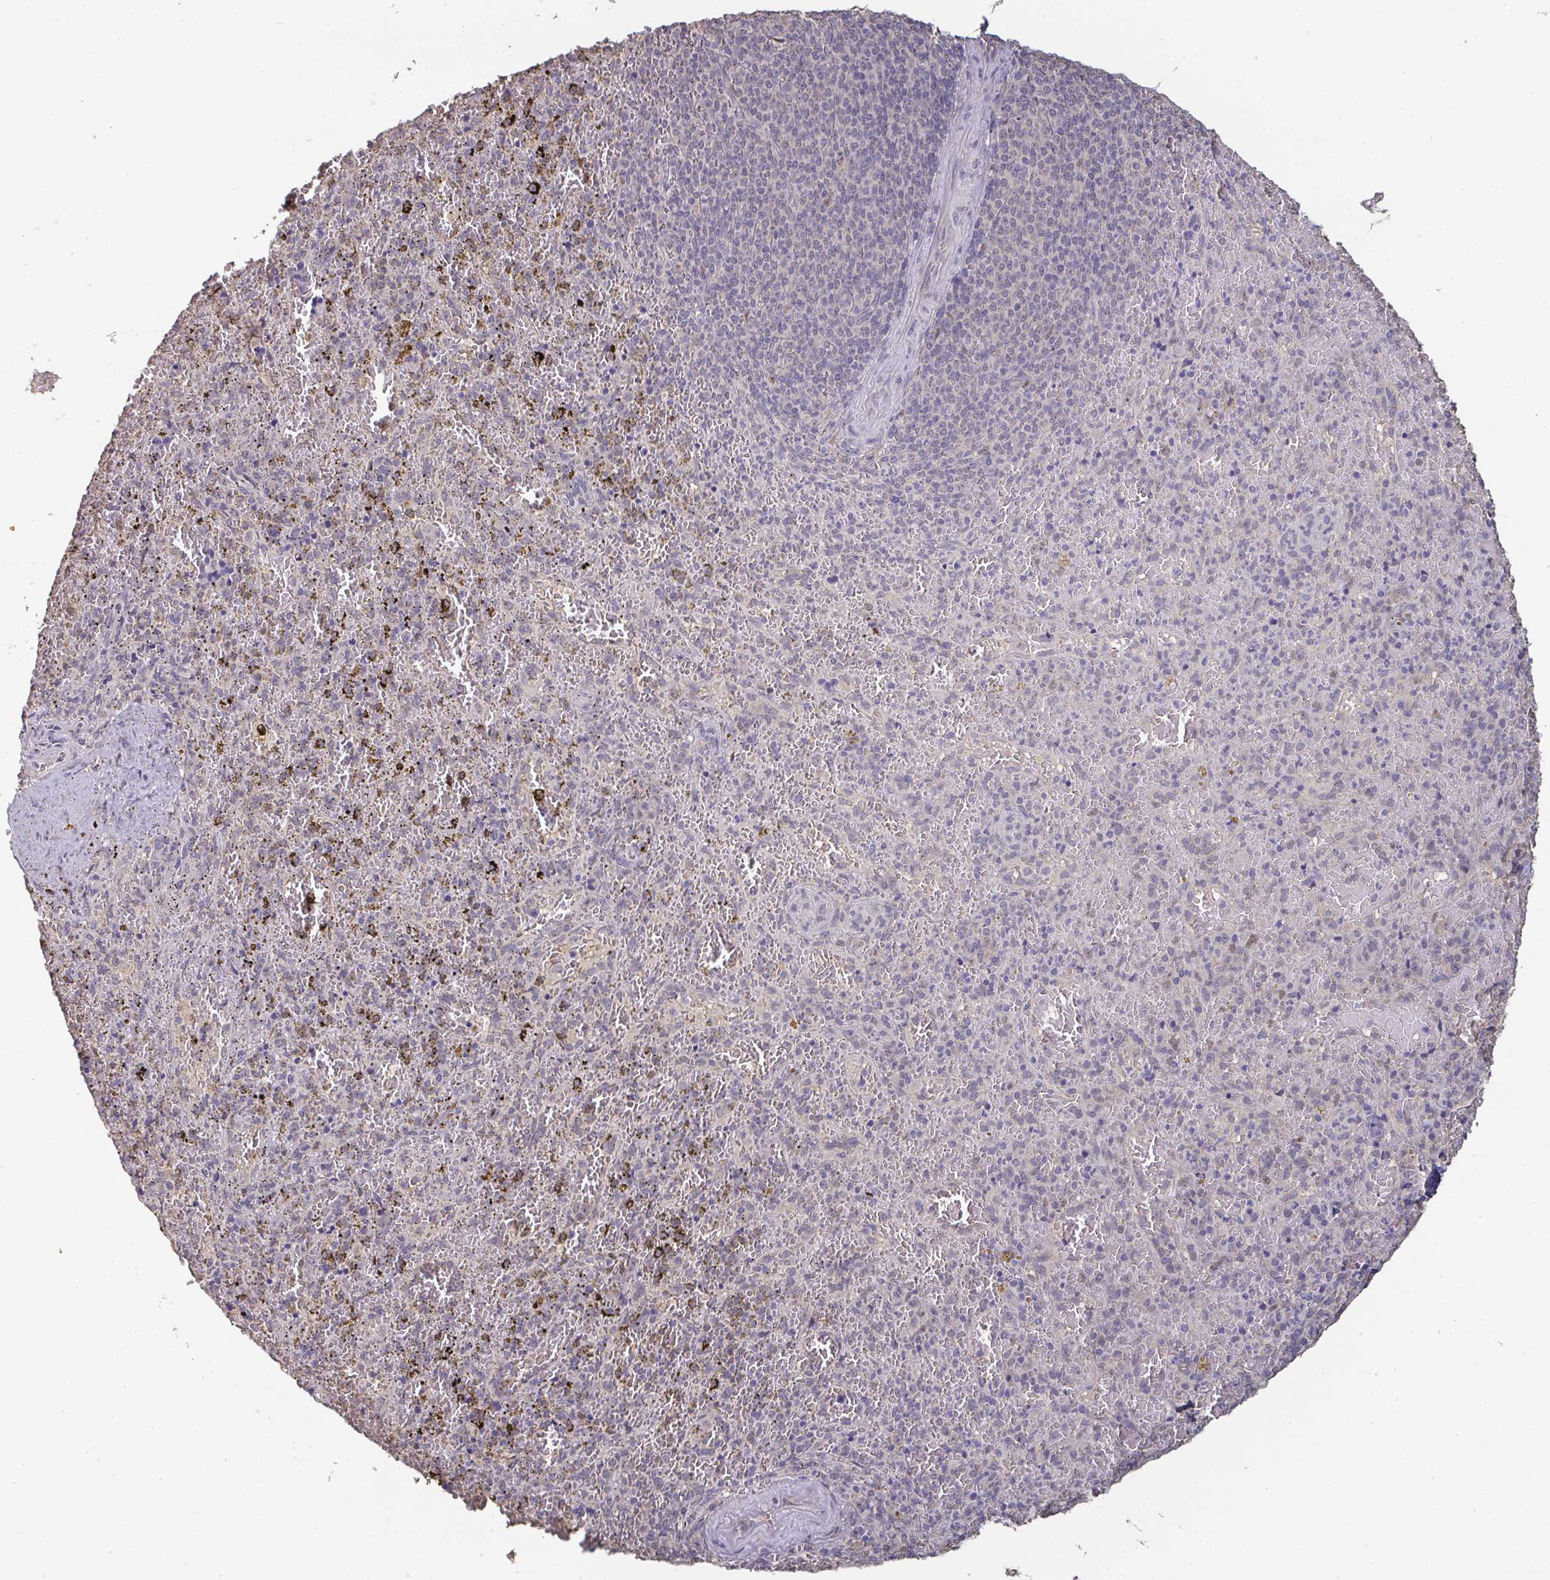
{"staining": {"intensity": "negative", "quantity": "none", "location": "none"}, "tissue": "spleen", "cell_type": "Cells in red pulp", "image_type": "normal", "snomed": [{"axis": "morphology", "description": "Normal tissue, NOS"}, {"axis": "topography", "description": "Spleen"}], "caption": "DAB immunohistochemical staining of benign spleen shows no significant expression in cells in red pulp.", "gene": "LIX1", "patient": {"sex": "female", "age": 50}}